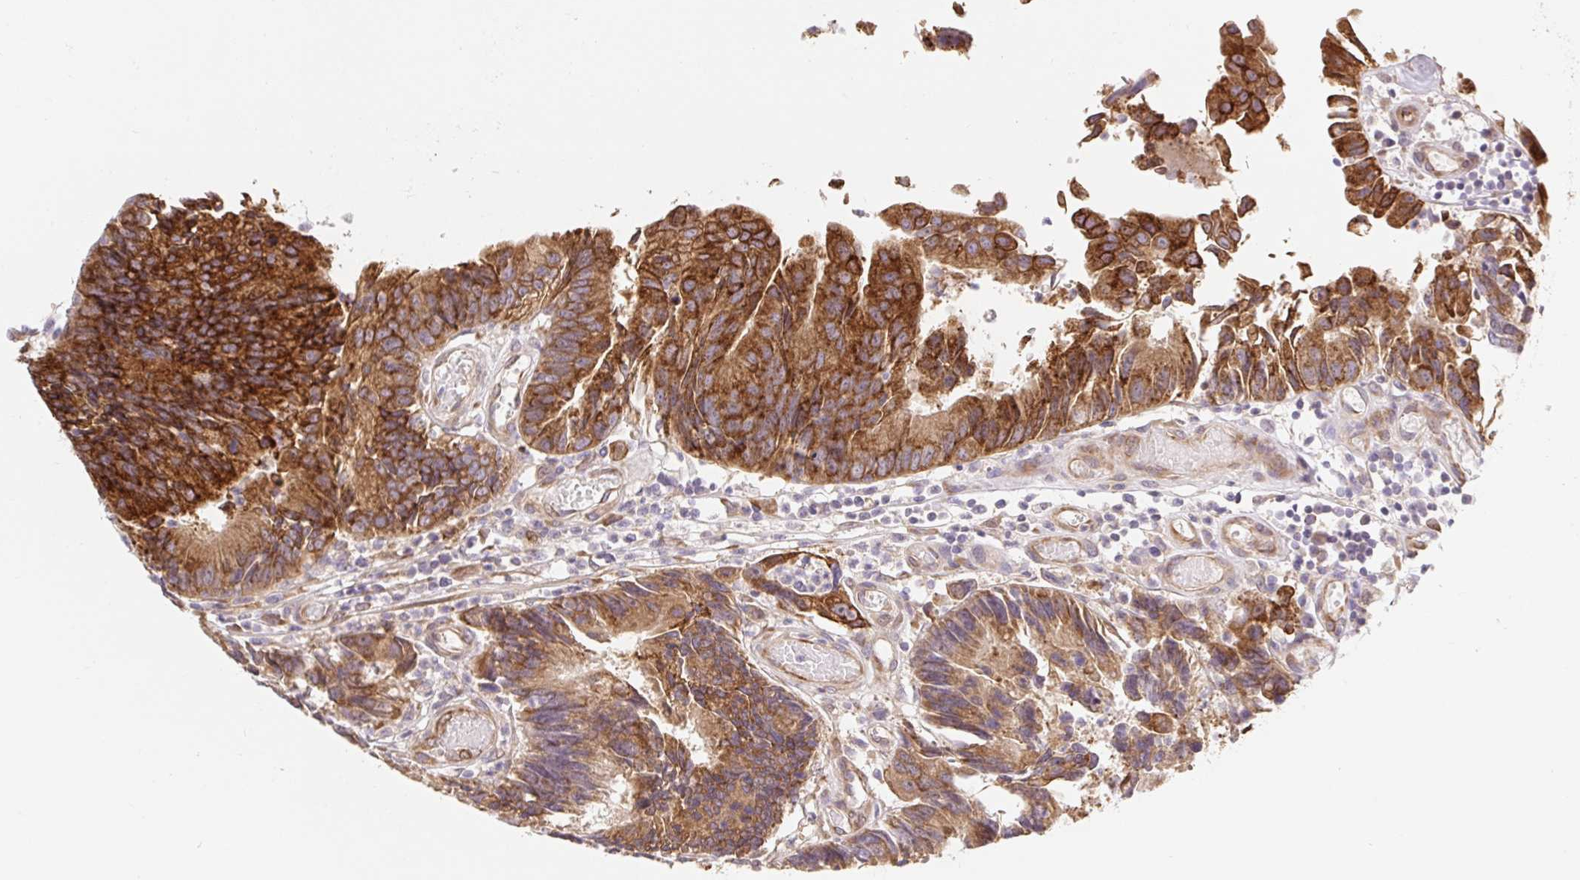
{"staining": {"intensity": "moderate", "quantity": ">75%", "location": "cytoplasmic/membranous"}, "tissue": "colorectal cancer", "cell_type": "Tumor cells", "image_type": "cancer", "snomed": [{"axis": "morphology", "description": "Adenocarcinoma, NOS"}, {"axis": "topography", "description": "Colon"}], "caption": "This histopathology image demonstrates adenocarcinoma (colorectal) stained with immunohistochemistry (IHC) to label a protein in brown. The cytoplasmic/membranous of tumor cells show moderate positivity for the protein. Nuclei are counter-stained blue.", "gene": "LYPD5", "patient": {"sex": "female", "age": 67}}